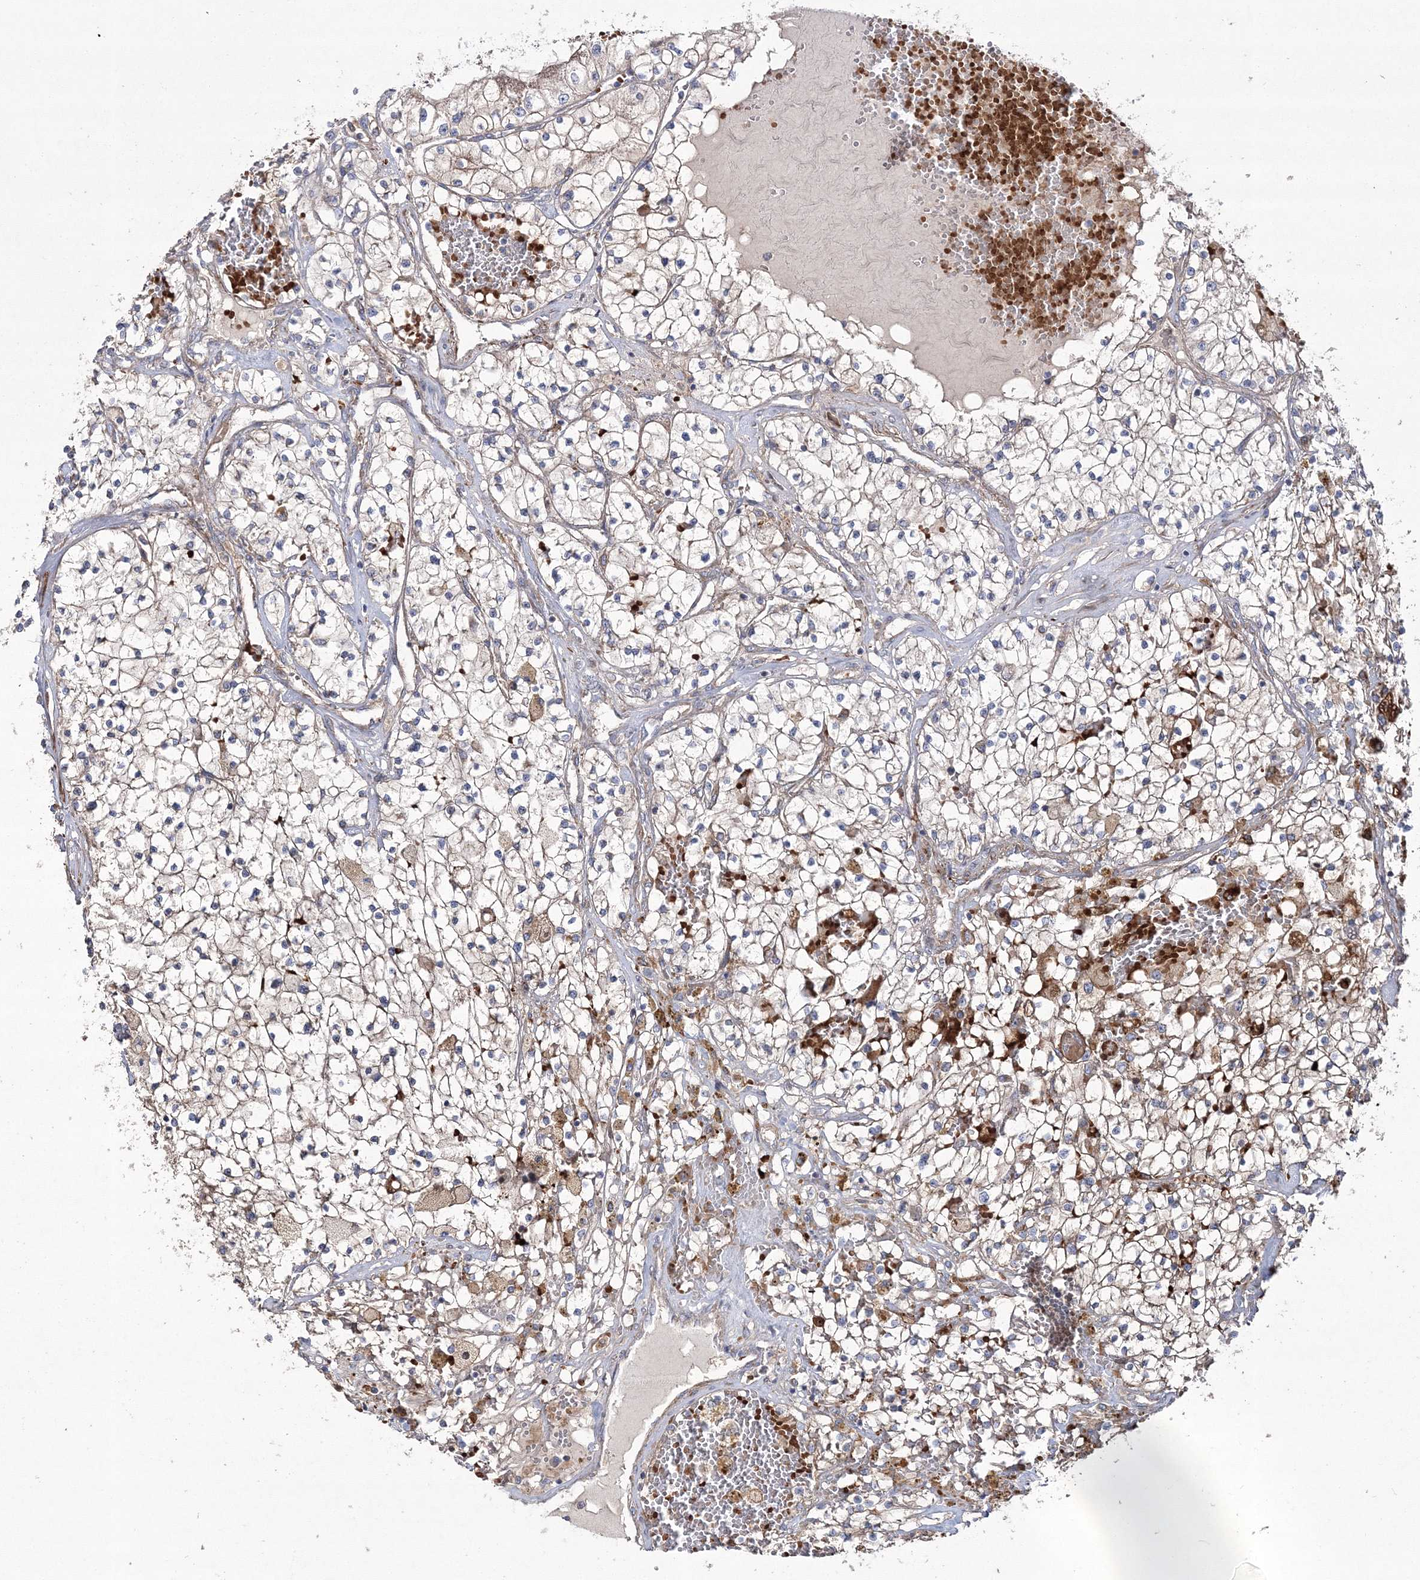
{"staining": {"intensity": "weak", "quantity": "25%-75%", "location": "cytoplasmic/membranous"}, "tissue": "renal cancer", "cell_type": "Tumor cells", "image_type": "cancer", "snomed": [{"axis": "morphology", "description": "Normal tissue, NOS"}, {"axis": "morphology", "description": "Adenocarcinoma, NOS"}, {"axis": "topography", "description": "Kidney"}], "caption": "An image of human renal adenocarcinoma stained for a protein demonstrates weak cytoplasmic/membranous brown staining in tumor cells. (DAB (3,3'-diaminobenzidine) = brown stain, brightfield microscopy at high magnification).", "gene": "ZSWIM6", "patient": {"sex": "male", "age": 68}}